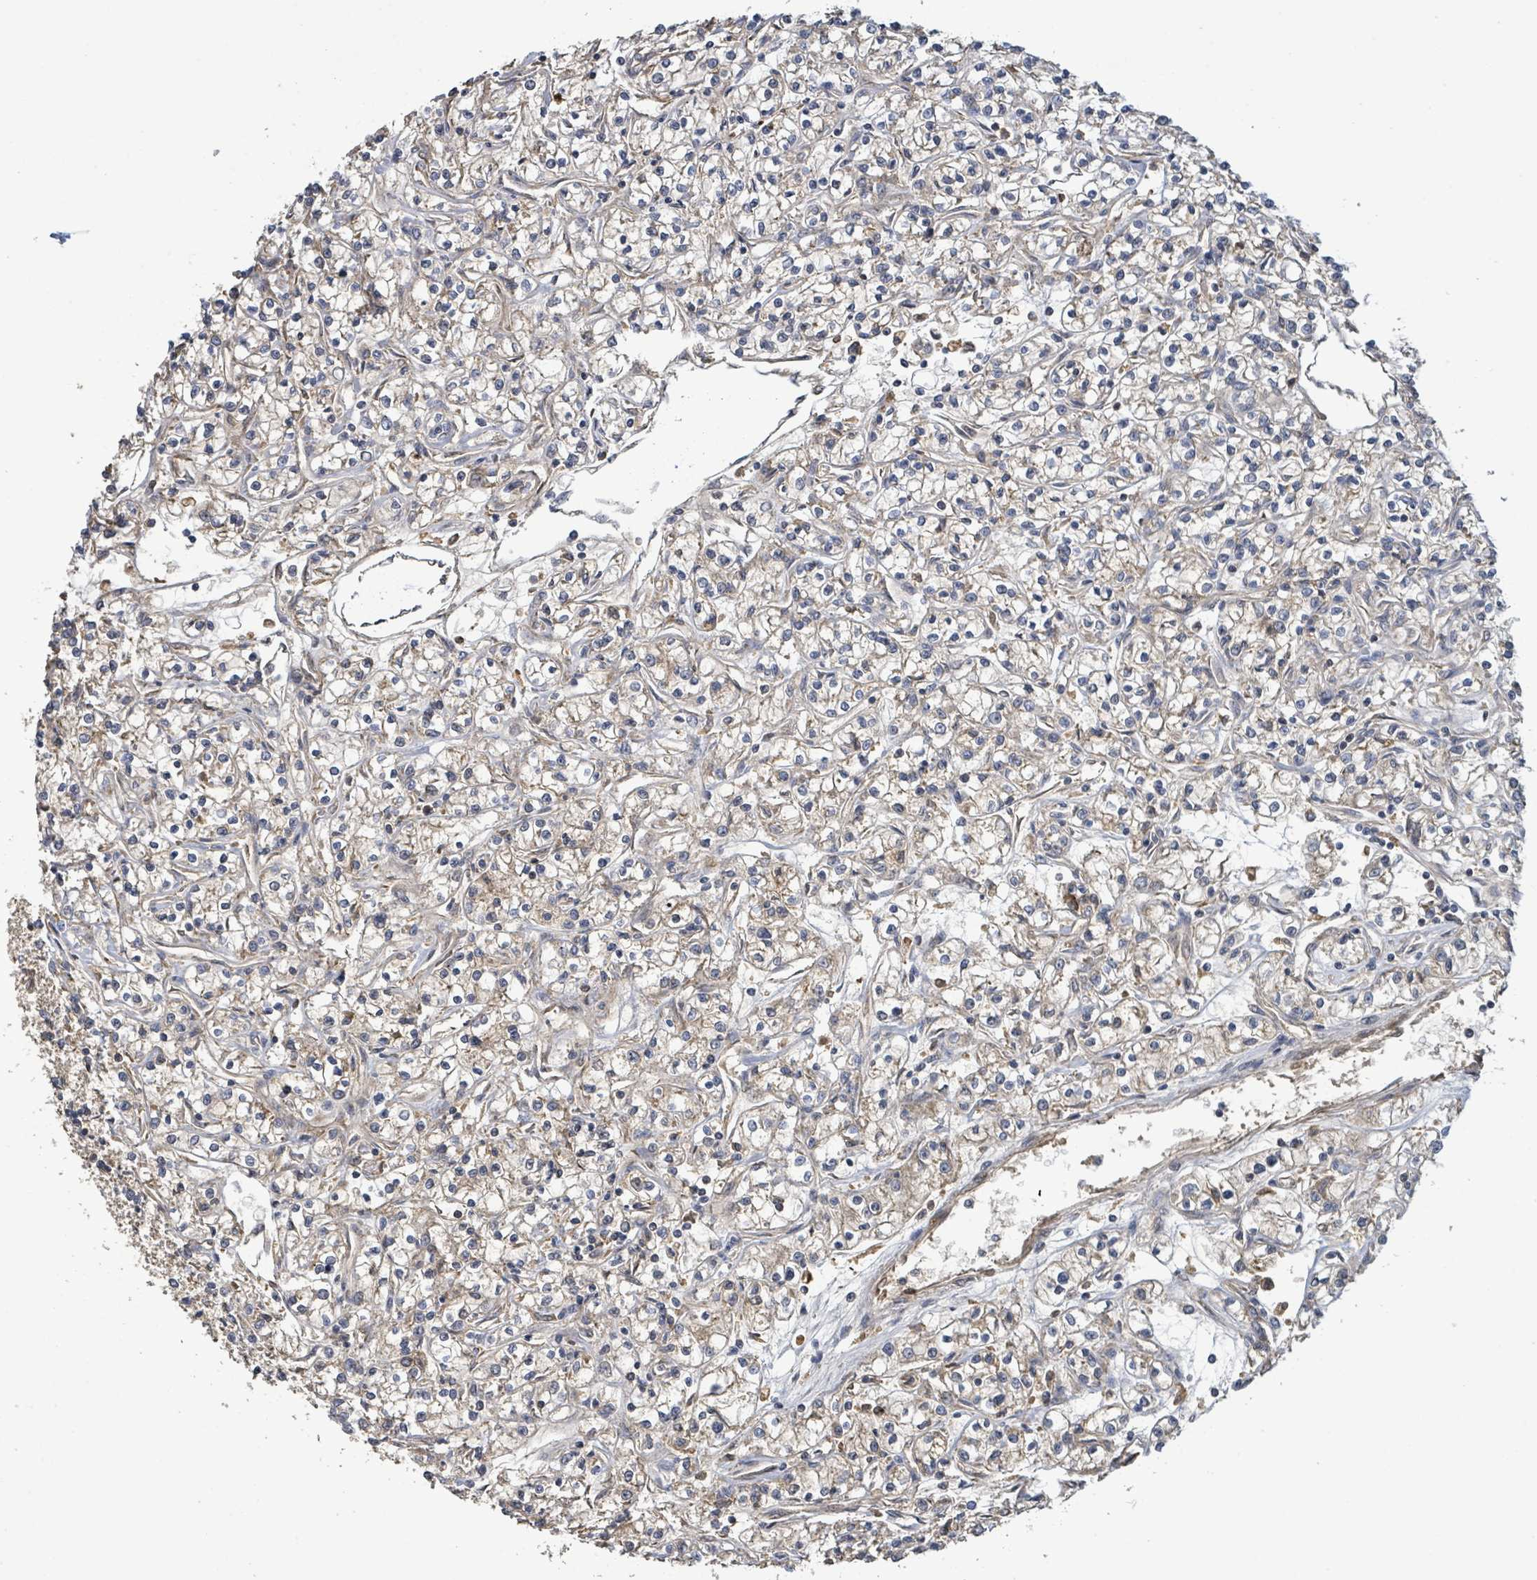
{"staining": {"intensity": "weak", "quantity": ">75%", "location": "cytoplasmic/membranous"}, "tissue": "renal cancer", "cell_type": "Tumor cells", "image_type": "cancer", "snomed": [{"axis": "morphology", "description": "Adenocarcinoma, NOS"}, {"axis": "topography", "description": "Kidney"}], "caption": "Renal adenocarcinoma tissue demonstrates weak cytoplasmic/membranous positivity in approximately >75% of tumor cells, visualized by immunohistochemistry.", "gene": "STARD4", "patient": {"sex": "female", "age": 59}}